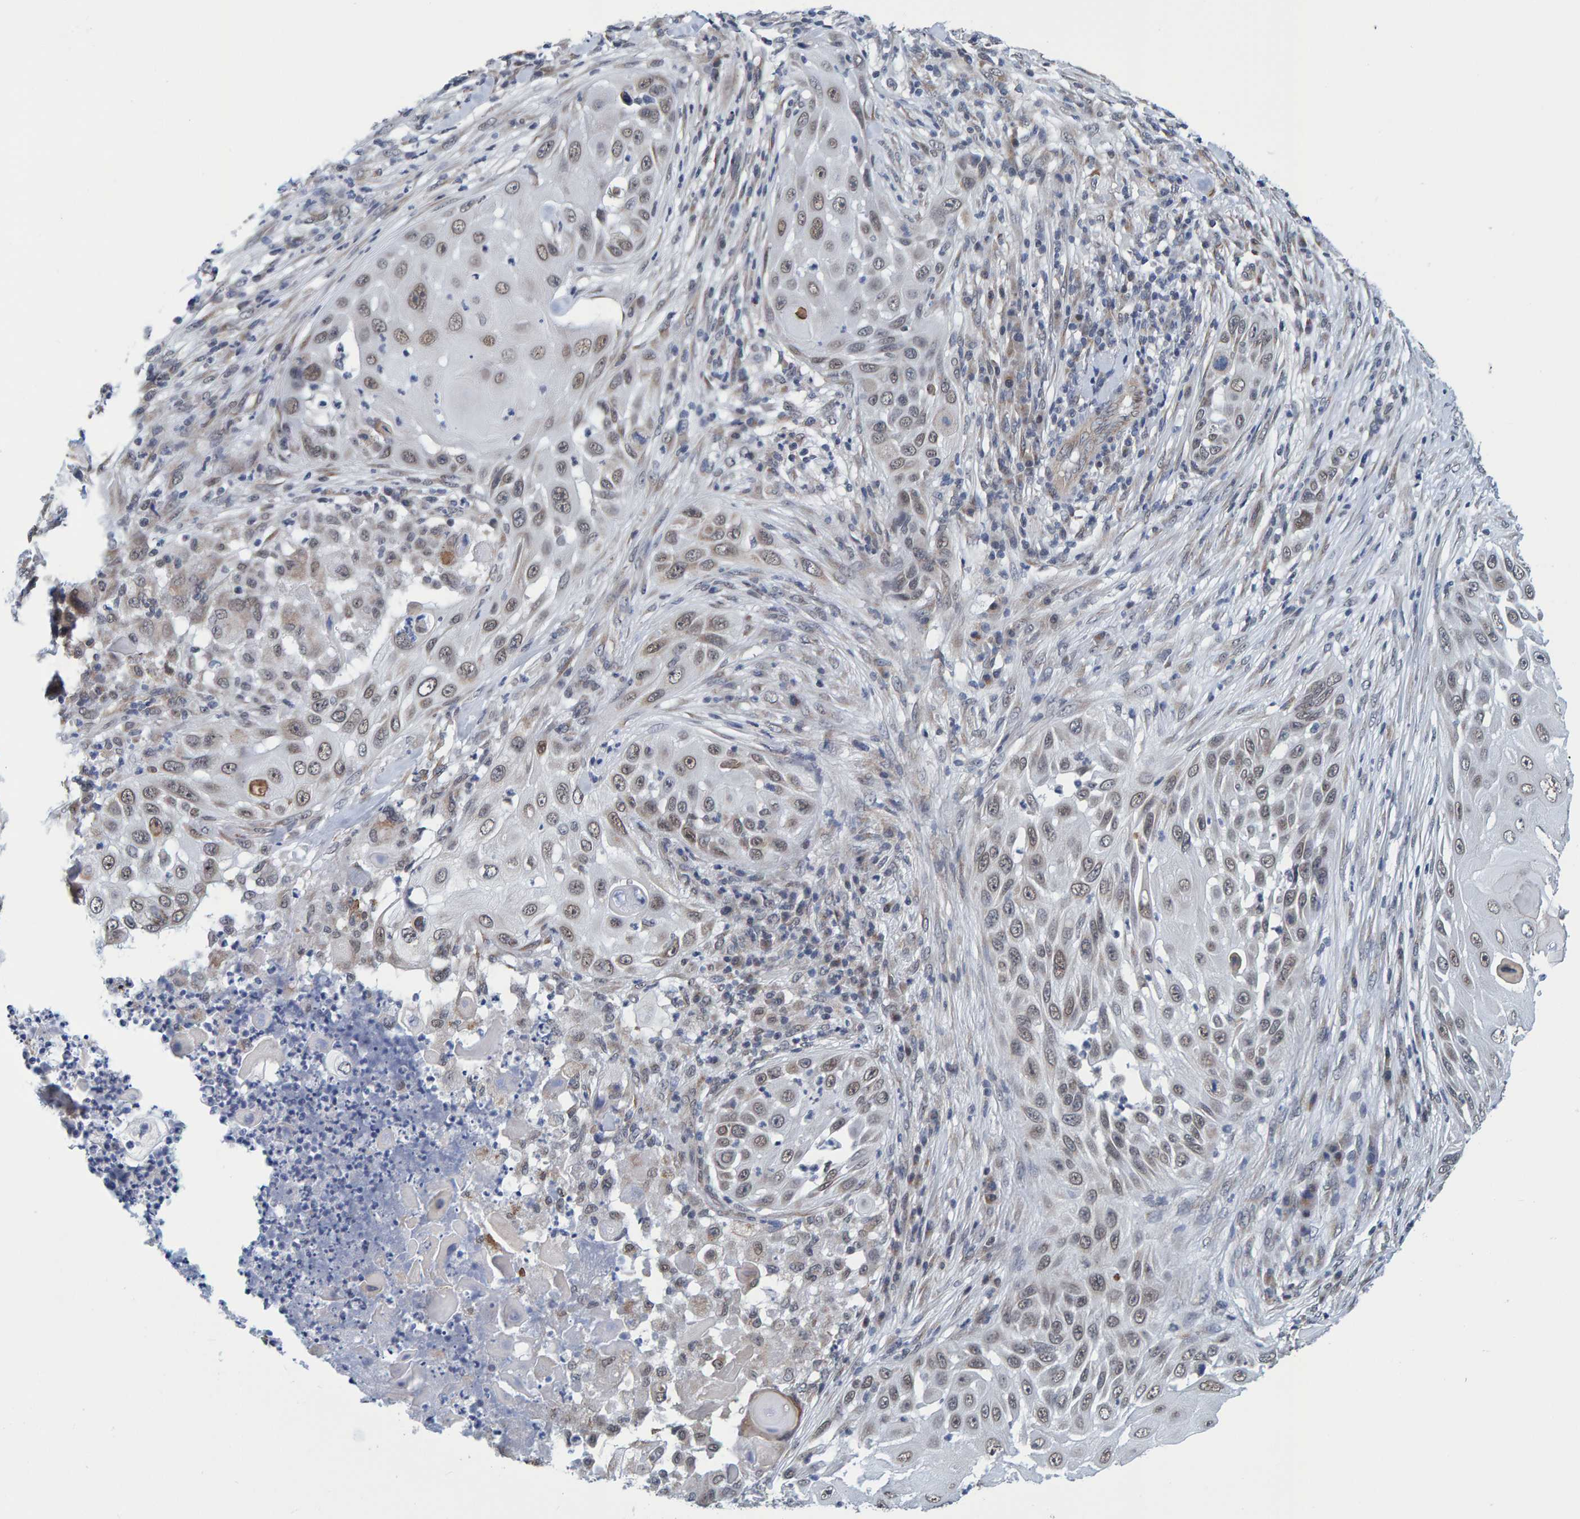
{"staining": {"intensity": "weak", "quantity": ">75%", "location": "nuclear"}, "tissue": "skin cancer", "cell_type": "Tumor cells", "image_type": "cancer", "snomed": [{"axis": "morphology", "description": "Squamous cell carcinoma, NOS"}, {"axis": "topography", "description": "Skin"}], "caption": "Protein expression analysis of skin squamous cell carcinoma reveals weak nuclear staining in about >75% of tumor cells. (DAB (3,3'-diaminobenzidine) IHC with brightfield microscopy, high magnification).", "gene": "SCRN2", "patient": {"sex": "female", "age": 44}}